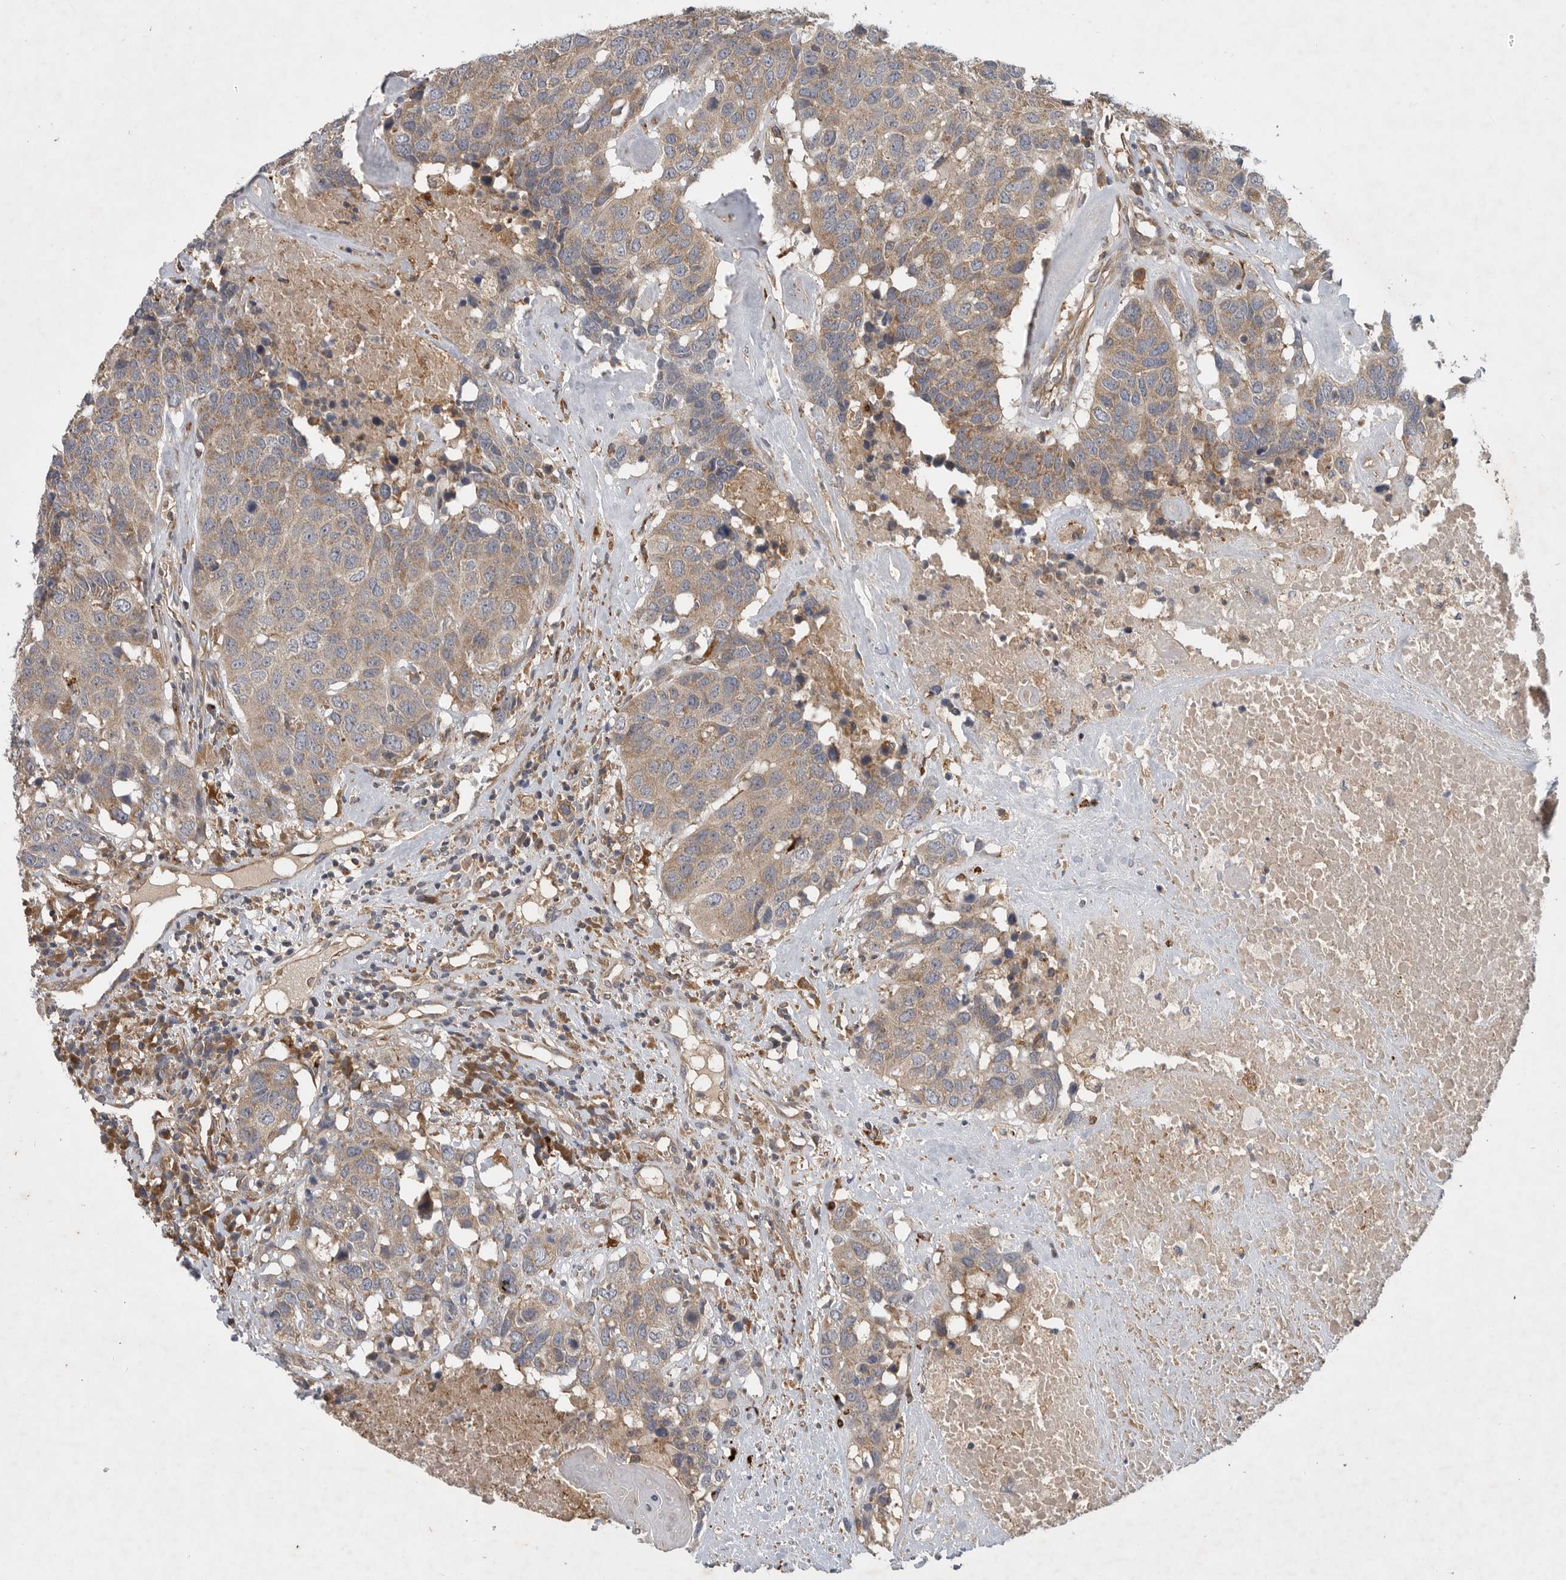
{"staining": {"intensity": "weak", "quantity": "25%-75%", "location": "cytoplasmic/membranous"}, "tissue": "head and neck cancer", "cell_type": "Tumor cells", "image_type": "cancer", "snomed": [{"axis": "morphology", "description": "Squamous cell carcinoma, NOS"}, {"axis": "topography", "description": "Head-Neck"}], "caption": "Protein analysis of head and neck squamous cell carcinoma tissue exhibits weak cytoplasmic/membranous staining in approximately 25%-75% of tumor cells.", "gene": "C1orf109", "patient": {"sex": "male", "age": 66}}